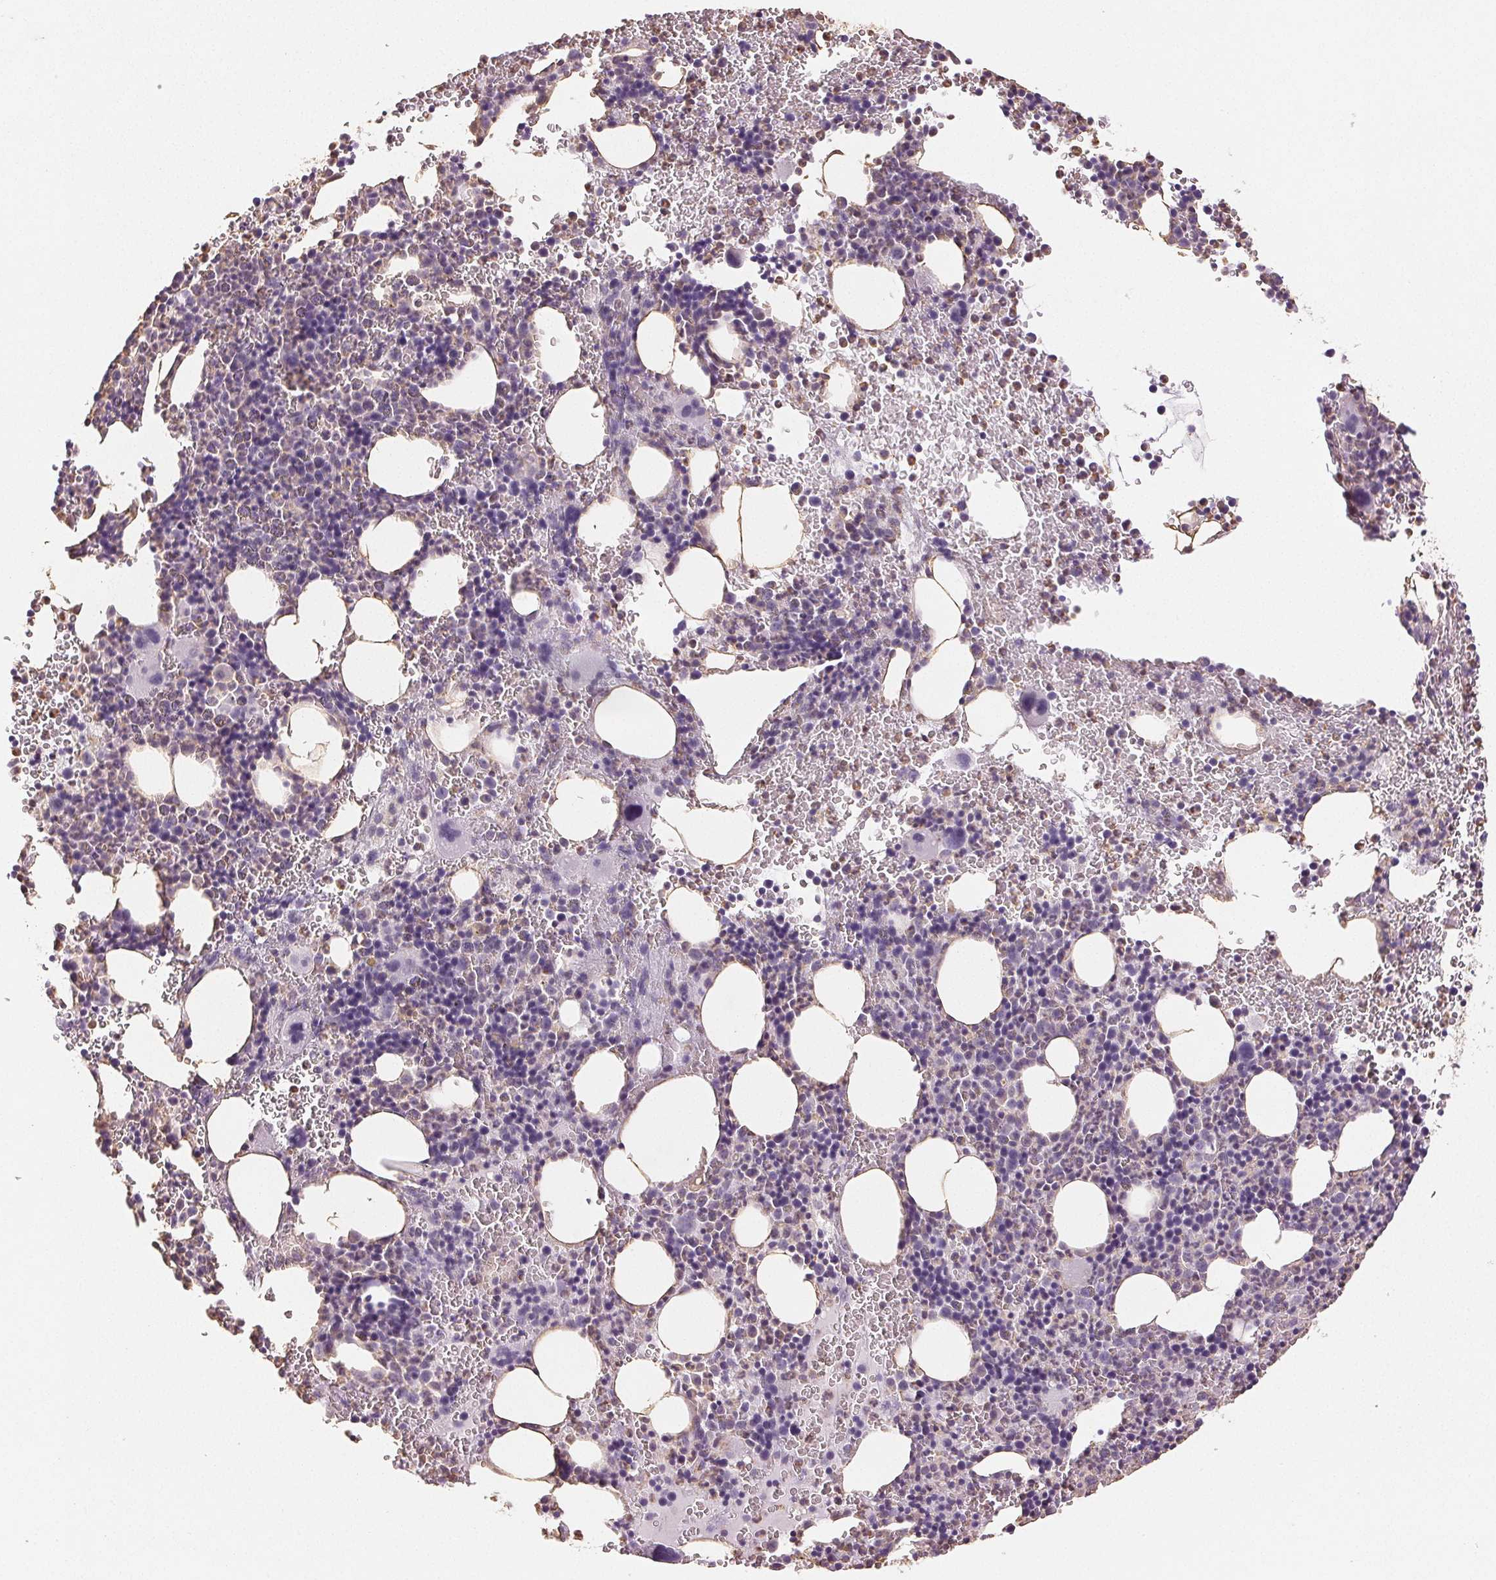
{"staining": {"intensity": "weak", "quantity": "<25%", "location": "cytoplasmic/membranous"}, "tissue": "bone marrow", "cell_type": "Hematopoietic cells", "image_type": "normal", "snomed": [{"axis": "morphology", "description": "Normal tissue, NOS"}, {"axis": "topography", "description": "Bone marrow"}], "caption": "The micrograph shows no significant expression in hematopoietic cells of bone marrow. The staining is performed using DAB (3,3'-diaminobenzidine) brown chromogen with nuclei counter-stained in using hematoxylin.", "gene": "COL7A1", "patient": {"sex": "male", "age": 63}}